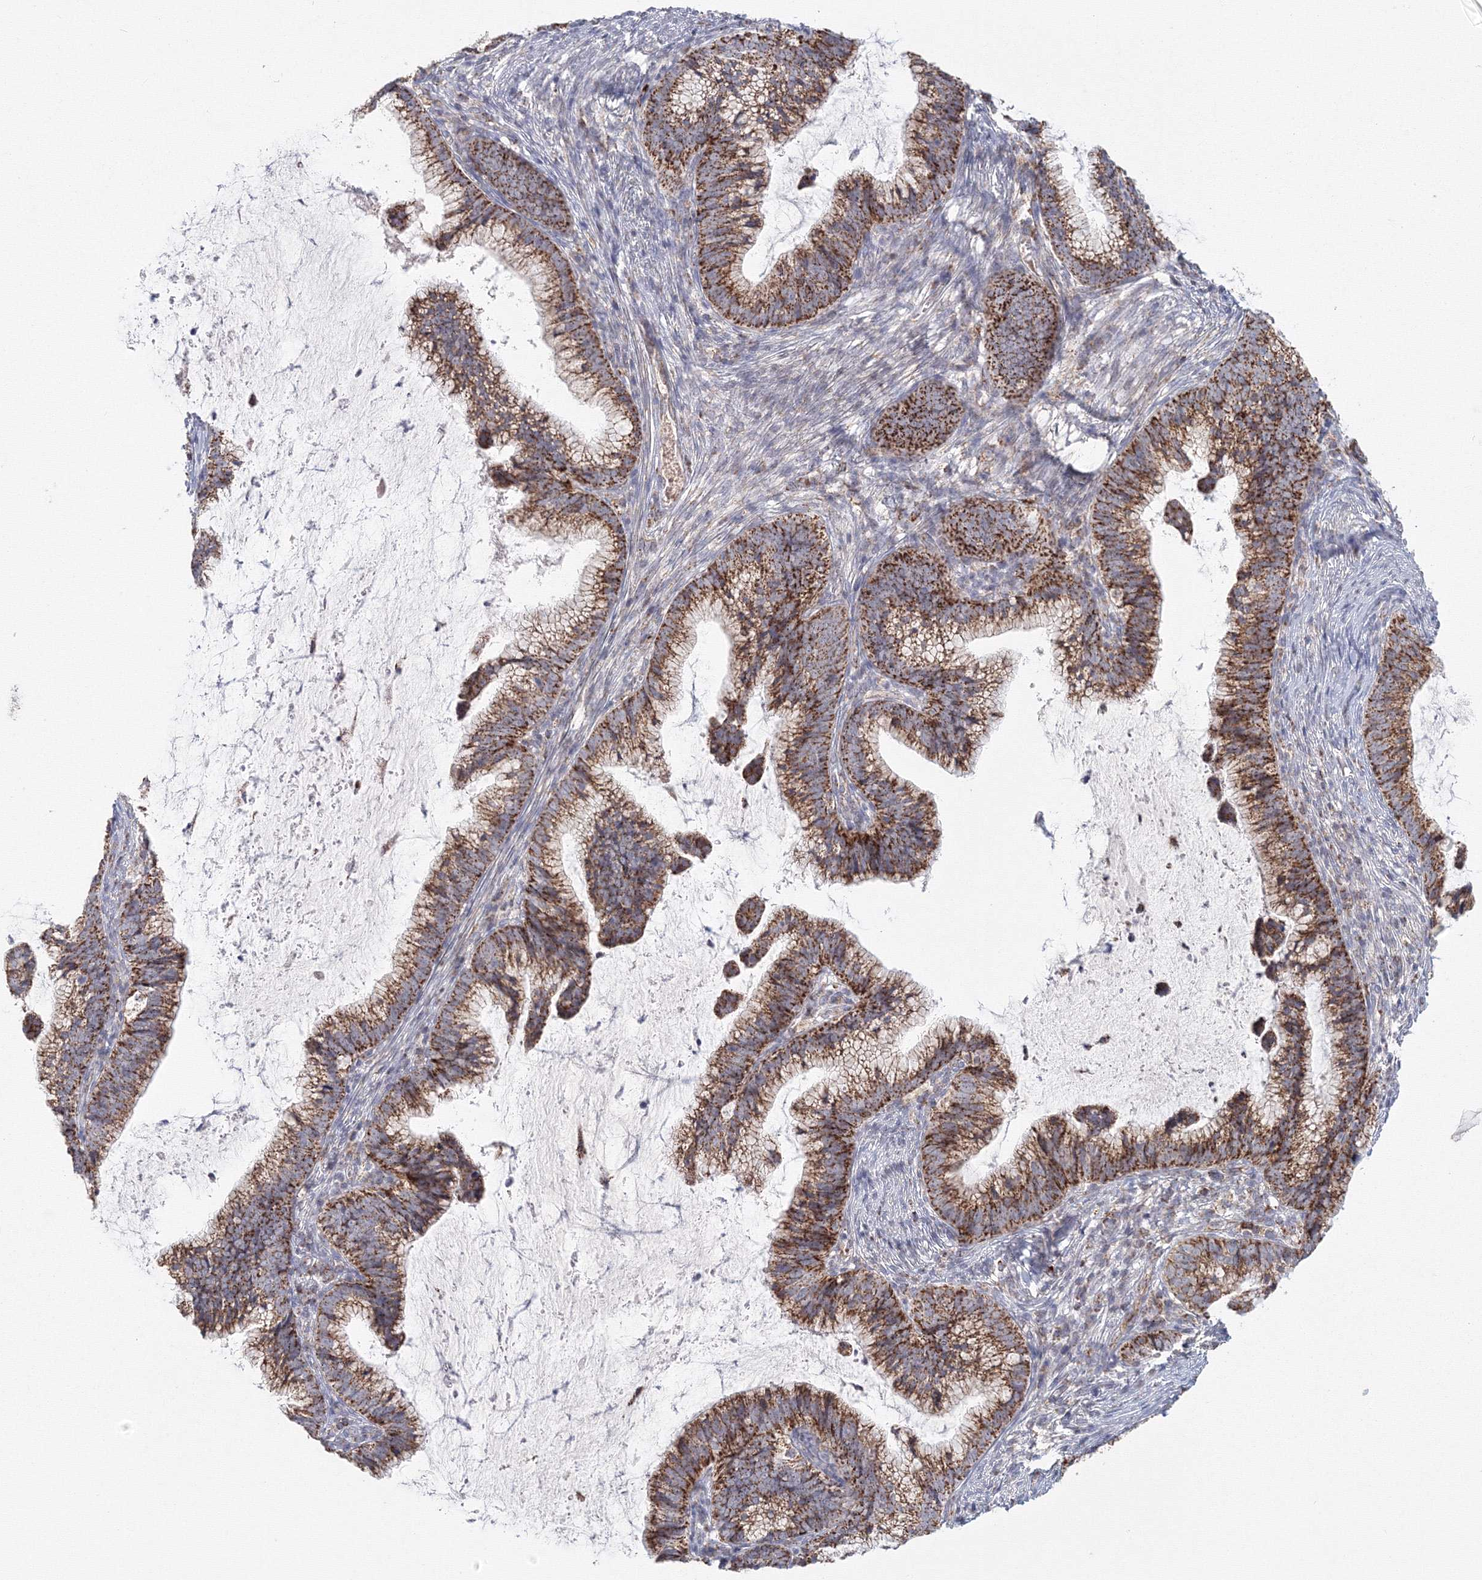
{"staining": {"intensity": "strong", "quantity": ">75%", "location": "cytoplasmic/membranous"}, "tissue": "cervical cancer", "cell_type": "Tumor cells", "image_type": "cancer", "snomed": [{"axis": "morphology", "description": "Adenocarcinoma, NOS"}, {"axis": "topography", "description": "Cervix"}], "caption": "Immunohistochemistry (IHC) image of human cervical cancer stained for a protein (brown), which shows high levels of strong cytoplasmic/membranous positivity in about >75% of tumor cells.", "gene": "GRPEL1", "patient": {"sex": "female", "age": 36}}